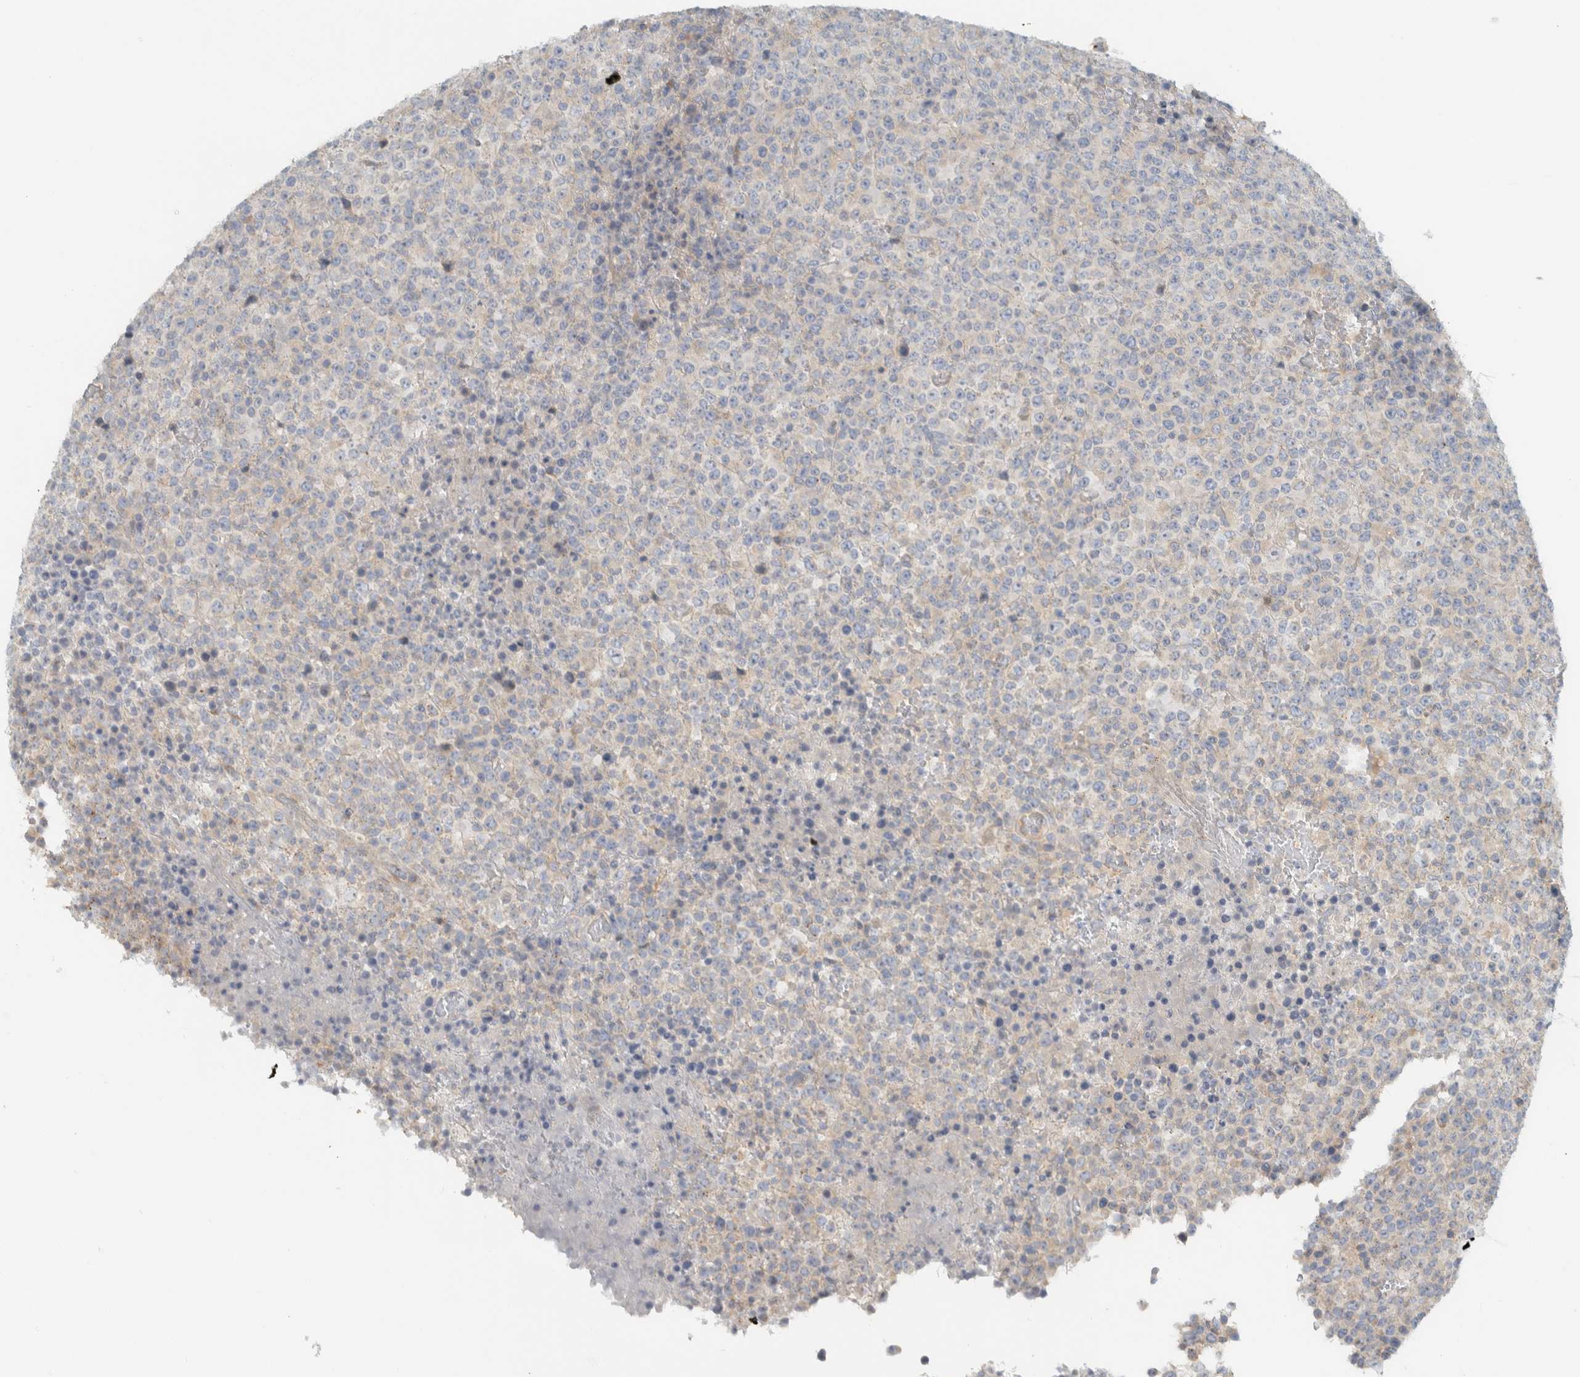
{"staining": {"intensity": "negative", "quantity": "none", "location": "none"}, "tissue": "lymphoma", "cell_type": "Tumor cells", "image_type": "cancer", "snomed": [{"axis": "morphology", "description": "Malignant lymphoma, non-Hodgkin's type, High grade"}, {"axis": "topography", "description": "Lymph node"}], "caption": "High power microscopy micrograph of an immunohistochemistry (IHC) photomicrograph of high-grade malignant lymphoma, non-Hodgkin's type, revealing no significant expression in tumor cells.", "gene": "HGS", "patient": {"sex": "male", "age": 13}}